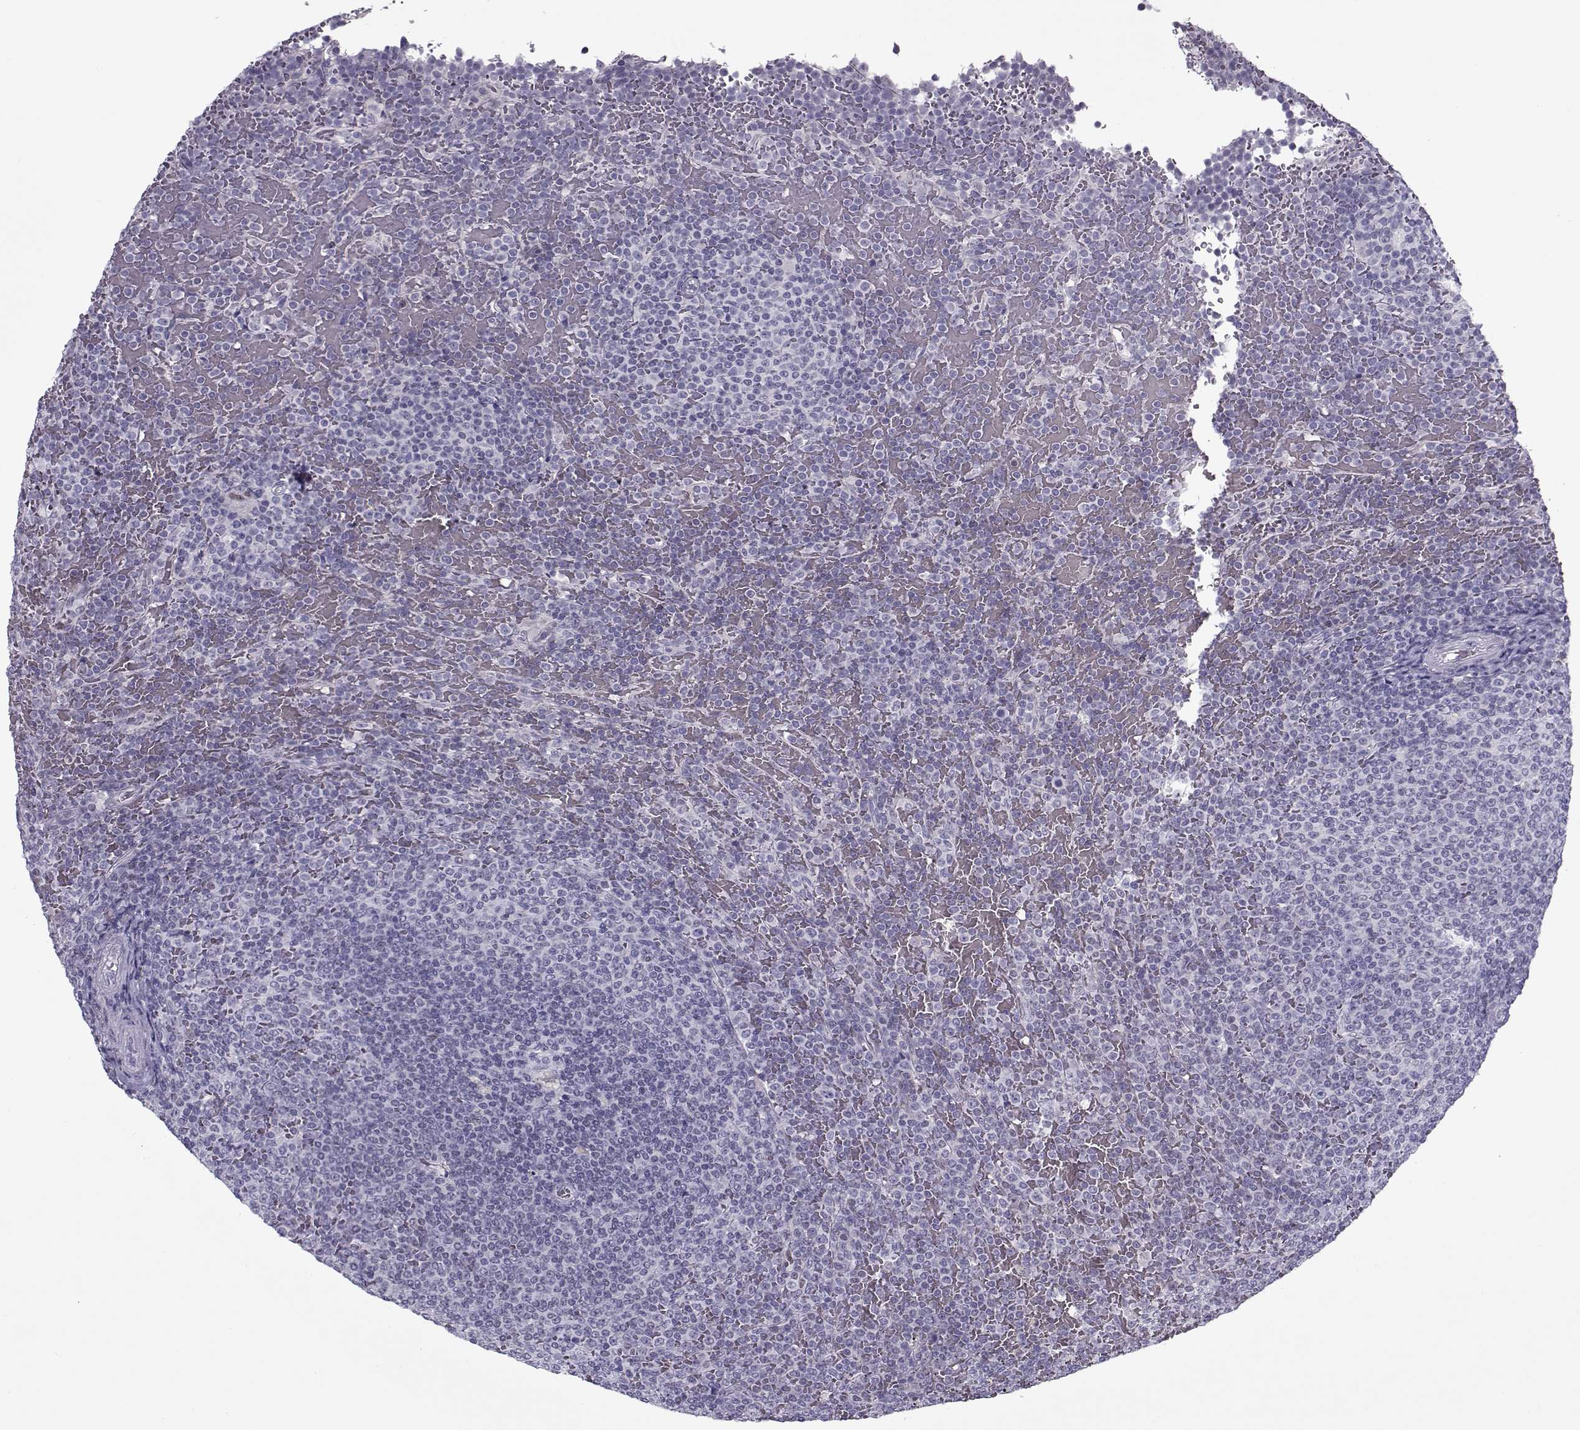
{"staining": {"intensity": "negative", "quantity": "none", "location": "none"}, "tissue": "lymphoma", "cell_type": "Tumor cells", "image_type": "cancer", "snomed": [{"axis": "morphology", "description": "Malignant lymphoma, non-Hodgkin's type, Low grade"}, {"axis": "topography", "description": "Spleen"}], "caption": "IHC histopathology image of neoplastic tissue: human lymphoma stained with DAB (3,3'-diaminobenzidine) exhibits no significant protein expression in tumor cells.", "gene": "CIBAR1", "patient": {"sex": "female", "age": 77}}